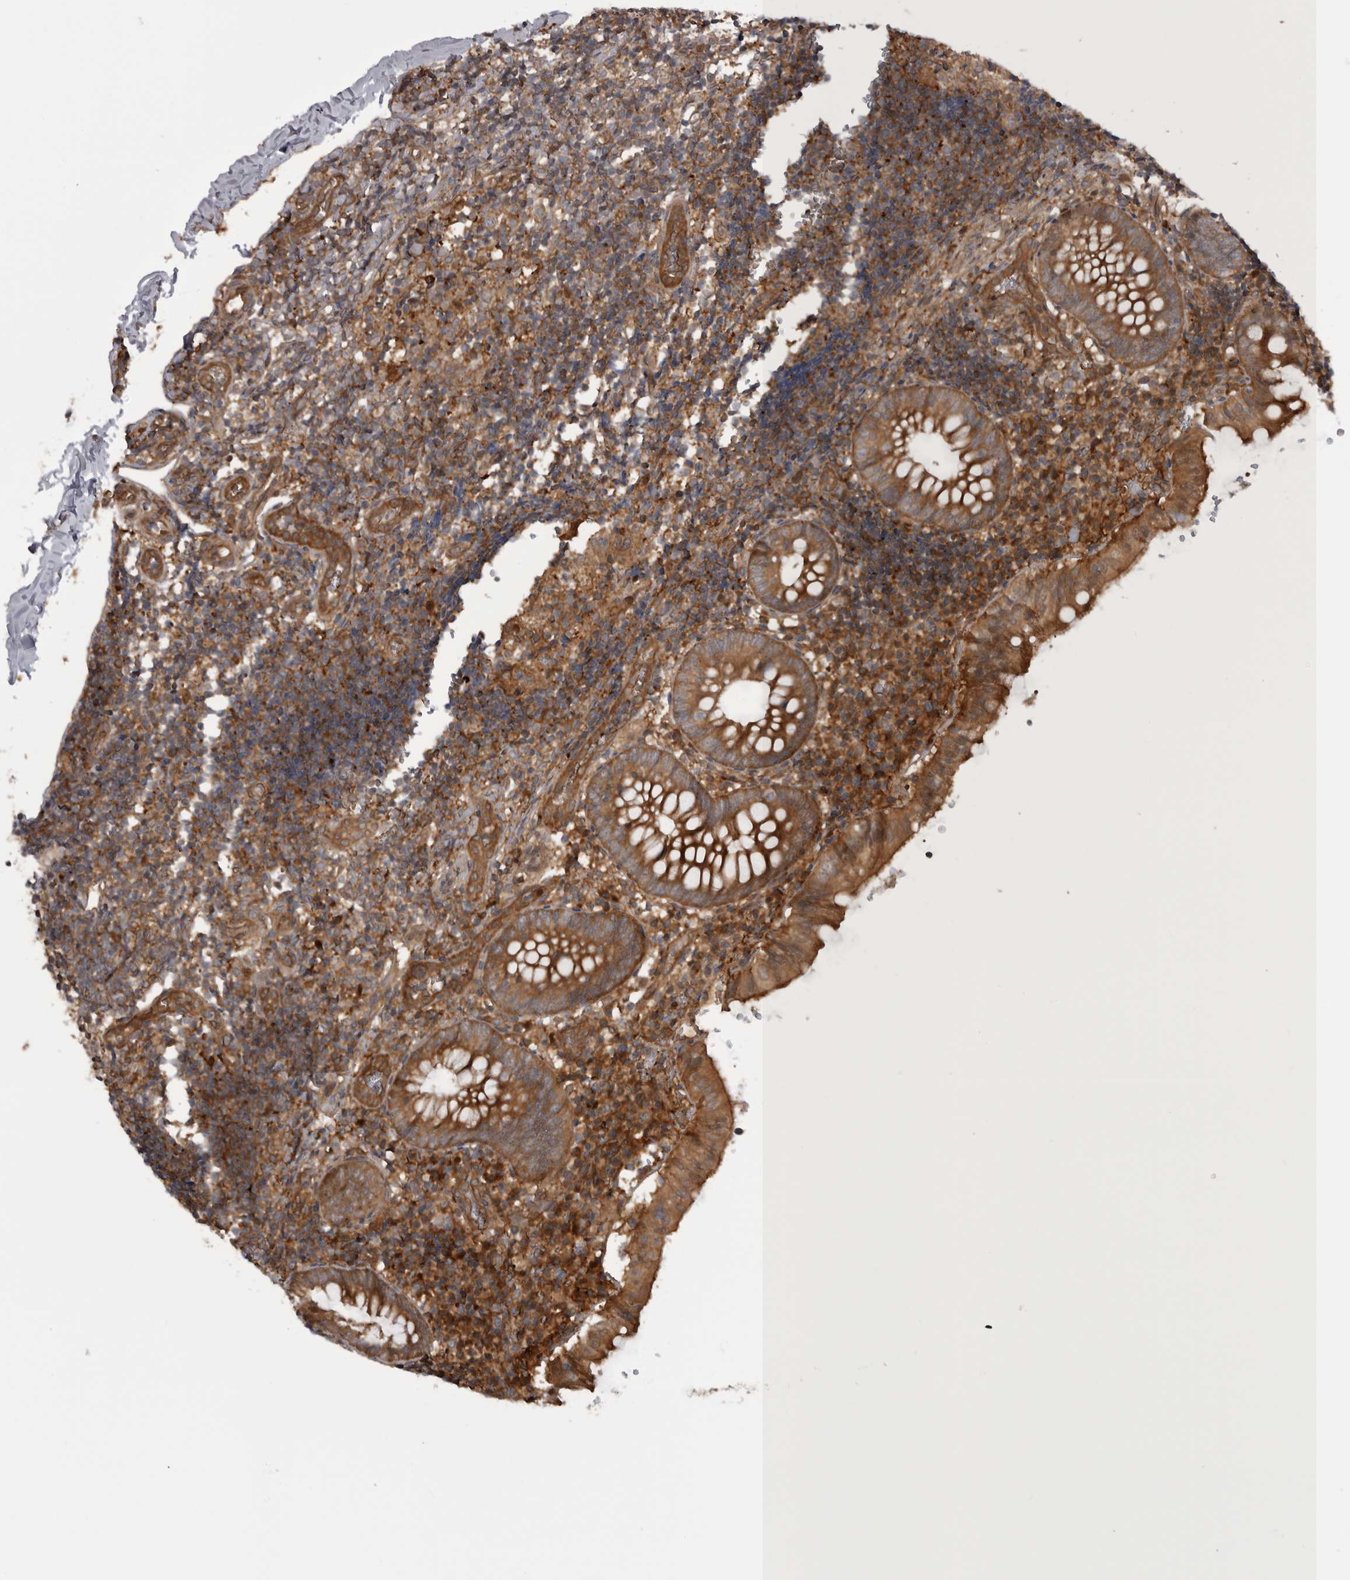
{"staining": {"intensity": "strong", "quantity": ">75%", "location": "cytoplasmic/membranous"}, "tissue": "appendix", "cell_type": "Glandular cells", "image_type": "normal", "snomed": [{"axis": "morphology", "description": "Normal tissue, NOS"}, {"axis": "topography", "description": "Appendix"}], "caption": "Strong cytoplasmic/membranous protein positivity is present in about >75% of glandular cells in appendix.", "gene": "RAB3GAP2", "patient": {"sex": "male", "age": 8}}